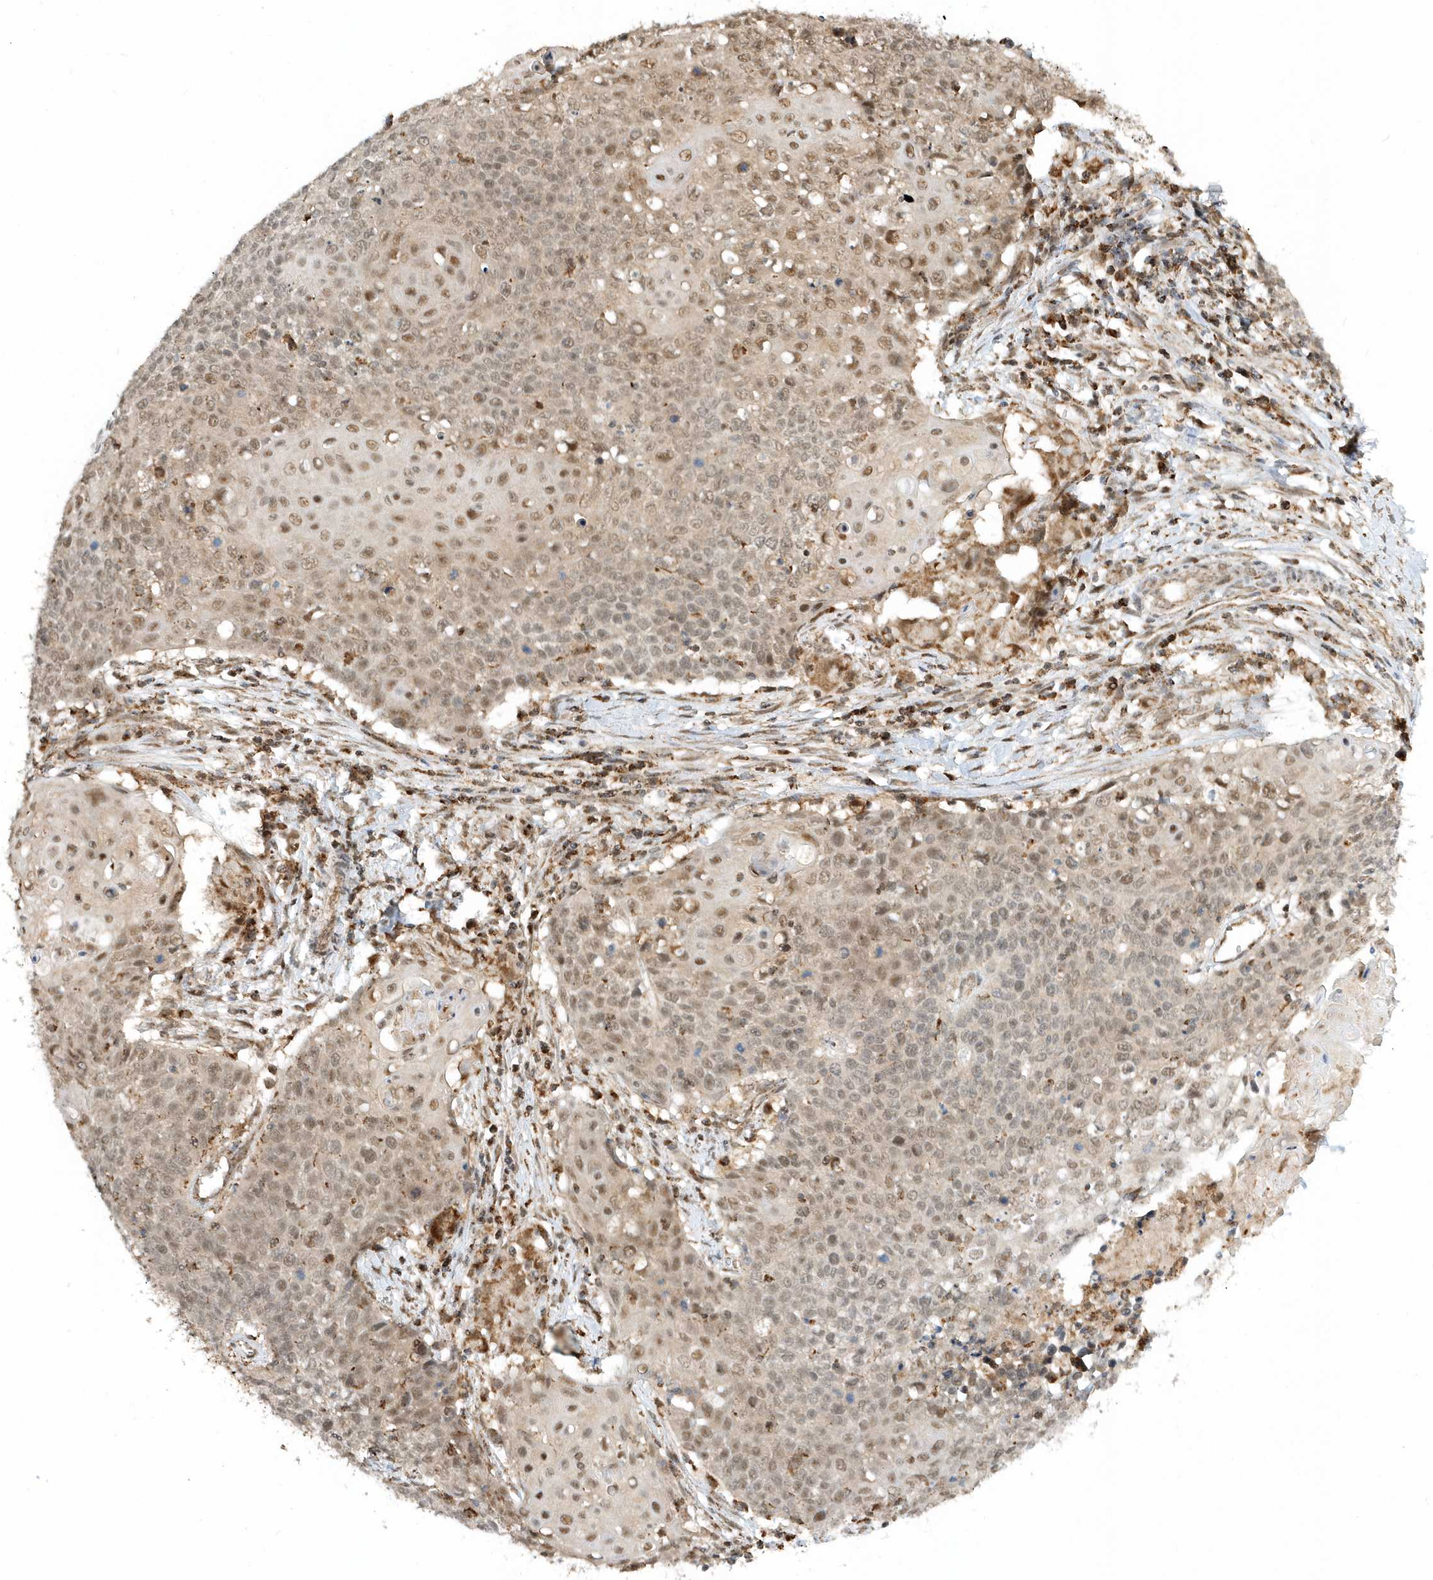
{"staining": {"intensity": "moderate", "quantity": ">75%", "location": "nuclear"}, "tissue": "cervical cancer", "cell_type": "Tumor cells", "image_type": "cancer", "snomed": [{"axis": "morphology", "description": "Squamous cell carcinoma, NOS"}, {"axis": "topography", "description": "Cervix"}], "caption": "Protein staining shows moderate nuclear positivity in about >75% of tumor cells in squamous cell carcinoma (cervical).", "gene": "PSMD6", "patient": {"sex": "female", "age": 39}}